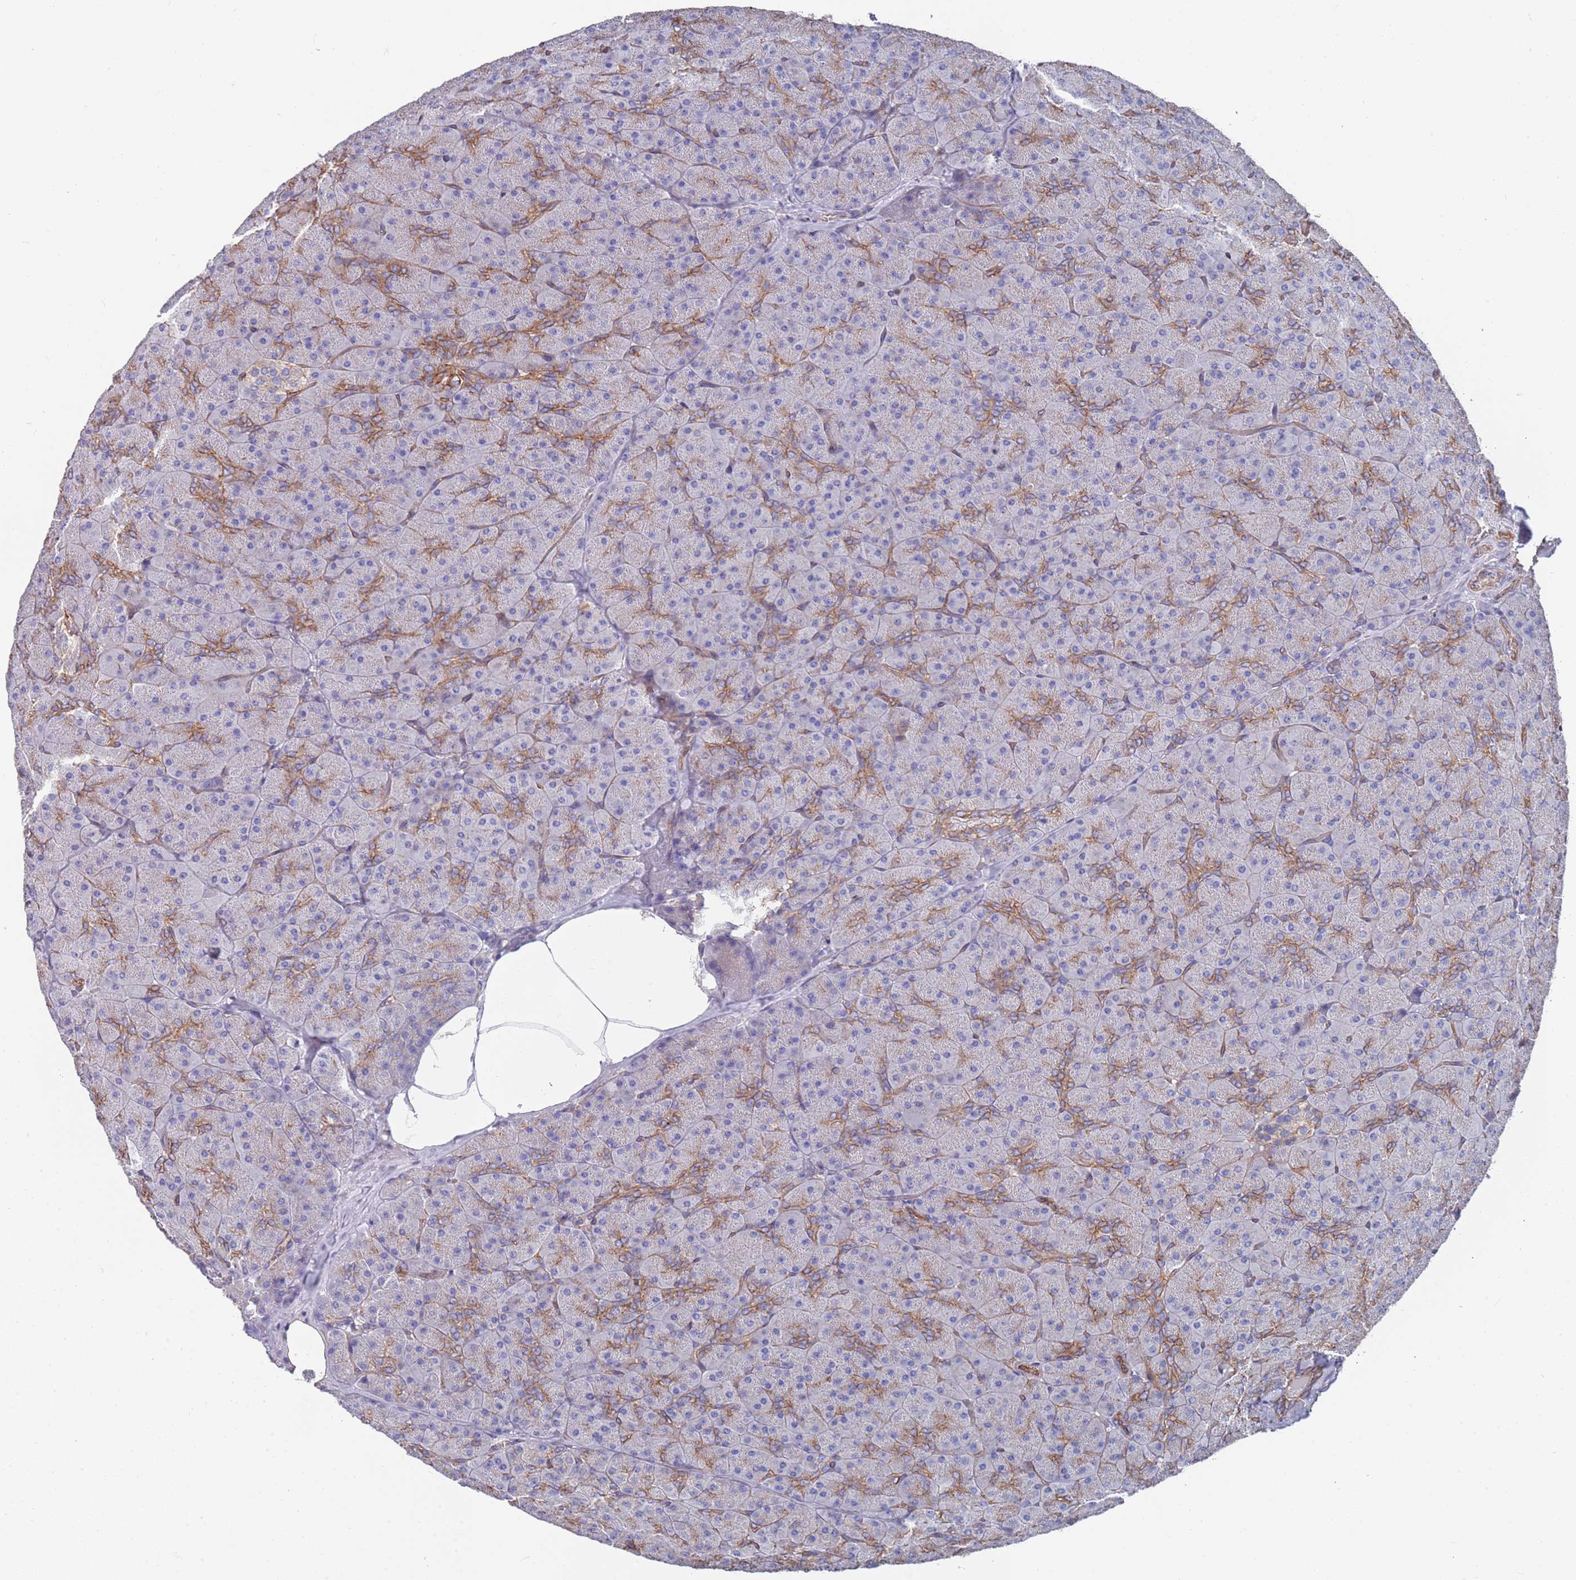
{"staining": {"intensity": "moderate", "quantity": "25%-75%", "location": "cytoplasmic/membranous"}, "tissue": "pancreas", "cell_type": "Exocrine glandular cells", "image_type": "normal", "snomed": [{"axis": "morphology", "description": "Normal tissue, NOS"}, {"axis": "topography", "description": "Pancreas"}], "caption": "IHC of normal pancreas demonstrates medium levels of moderate cytoplasmic/membranous positivity in approximately 25%-75% of exocrine glandular cells.", "gene": "JAKMIP2", "patient": {"sex": "male", "age": 36}}